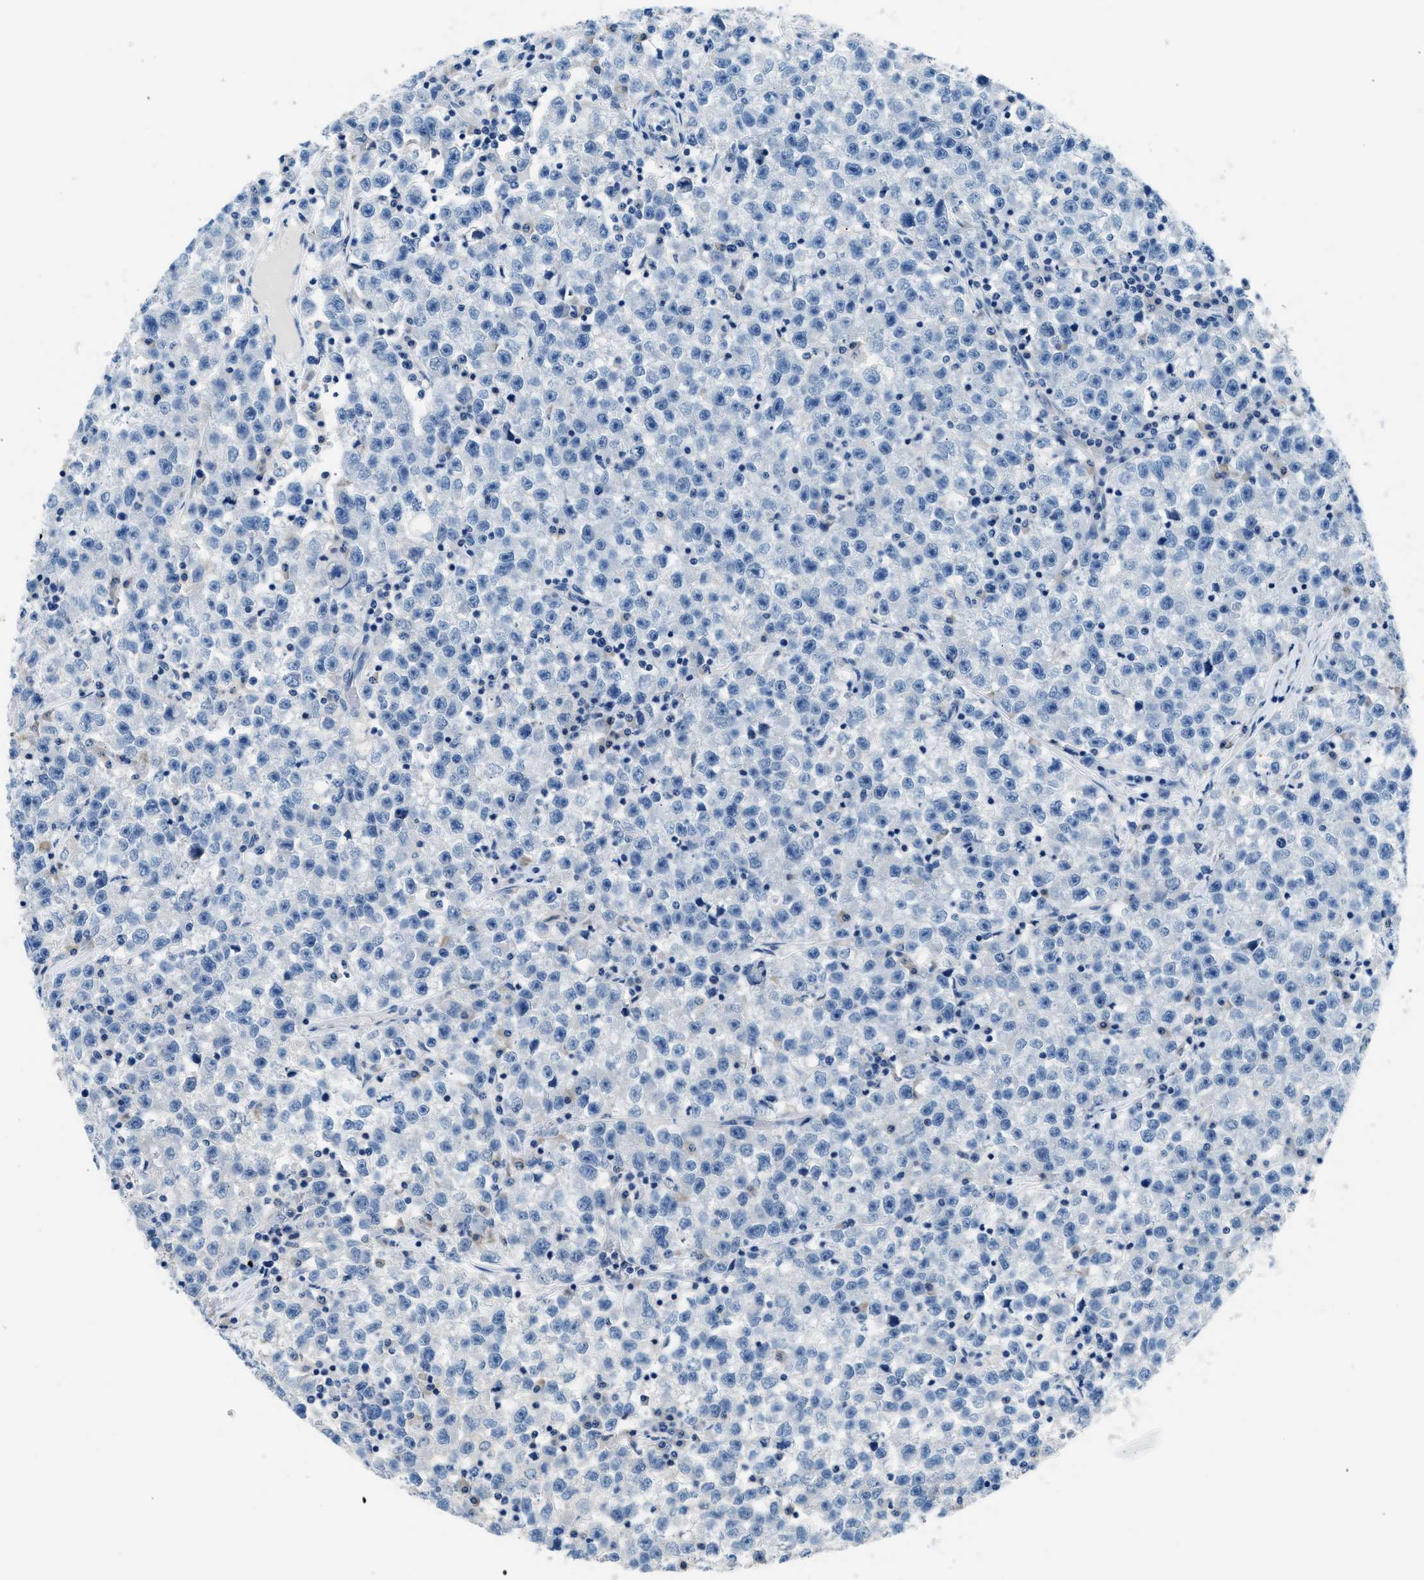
{"staining": {"intensity": "negative", "quantity": "none", "location": "none"}, "tissue": "testis cancer", "cell_type": "Tumor cells", "image_type": "cancer", "snomed": [{"axis": "morphology", "description": "Seminoma, NOS"}, {"axis": "topography", "description": "Testis"}], "caption": "IHC image of neoplastic tissue: human testis seminoma stained with DAB (3,3'-diaminobenzidine) reveals no significant protein positivity in tumor cells. Nuclei are stained in blue.", "gene": "CLDN18", "patient": {"sex": "male", "age": 22}}